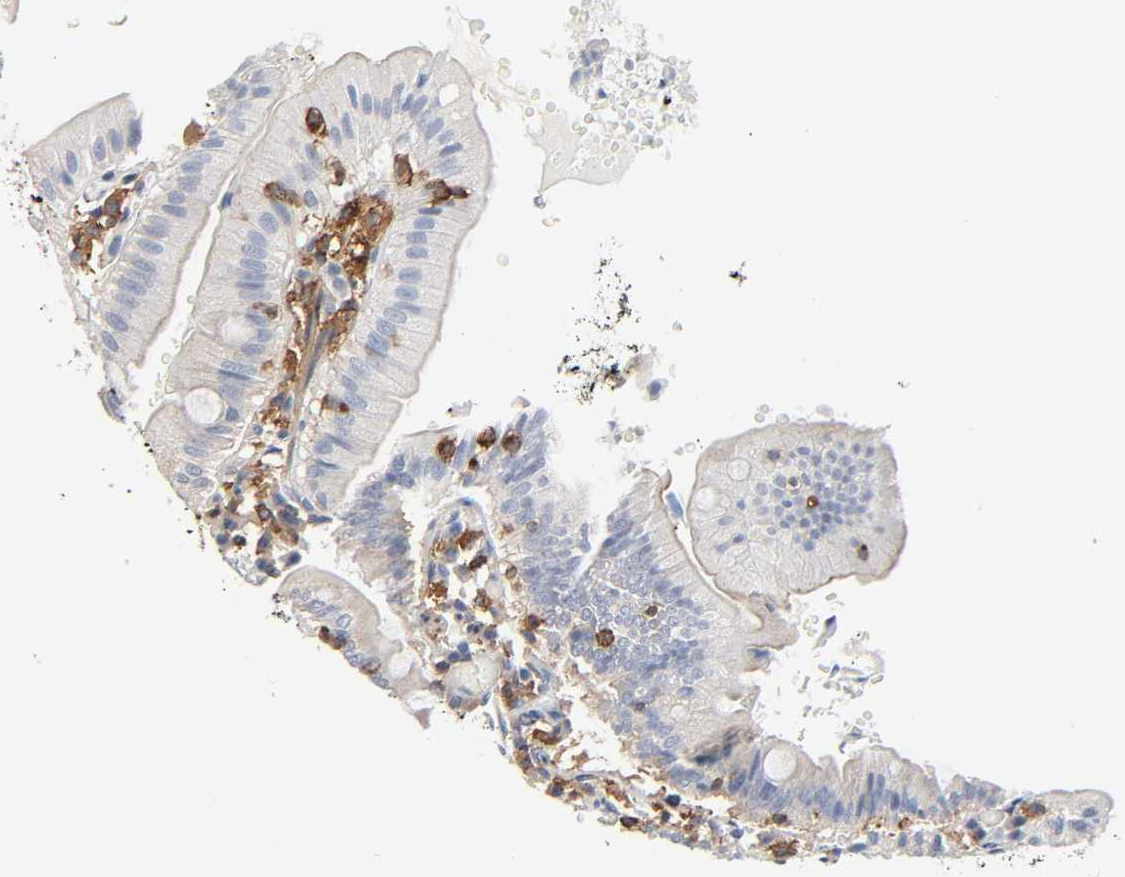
{"staining": {"intensity": "moderate", "quantity": "<25%", "location": "cytoplasmic/membranous"}, "tissue": "small intestine", "cell_type": "Glandular cells", "image_type": "normal", "snomed": [{"axis": "morphology", "description": "Normal tissue, NOS"}, {"axis": "topography", "description": "Small intestine"}], "caption": "Normal small intestine was stained to show a protein in brown. There is low levels of moderate cytoplasmic/membranous expression in approximately <25% of glandular cells.", "gene": "BIN1", "patient": {"sex": "male", "age": 71}}